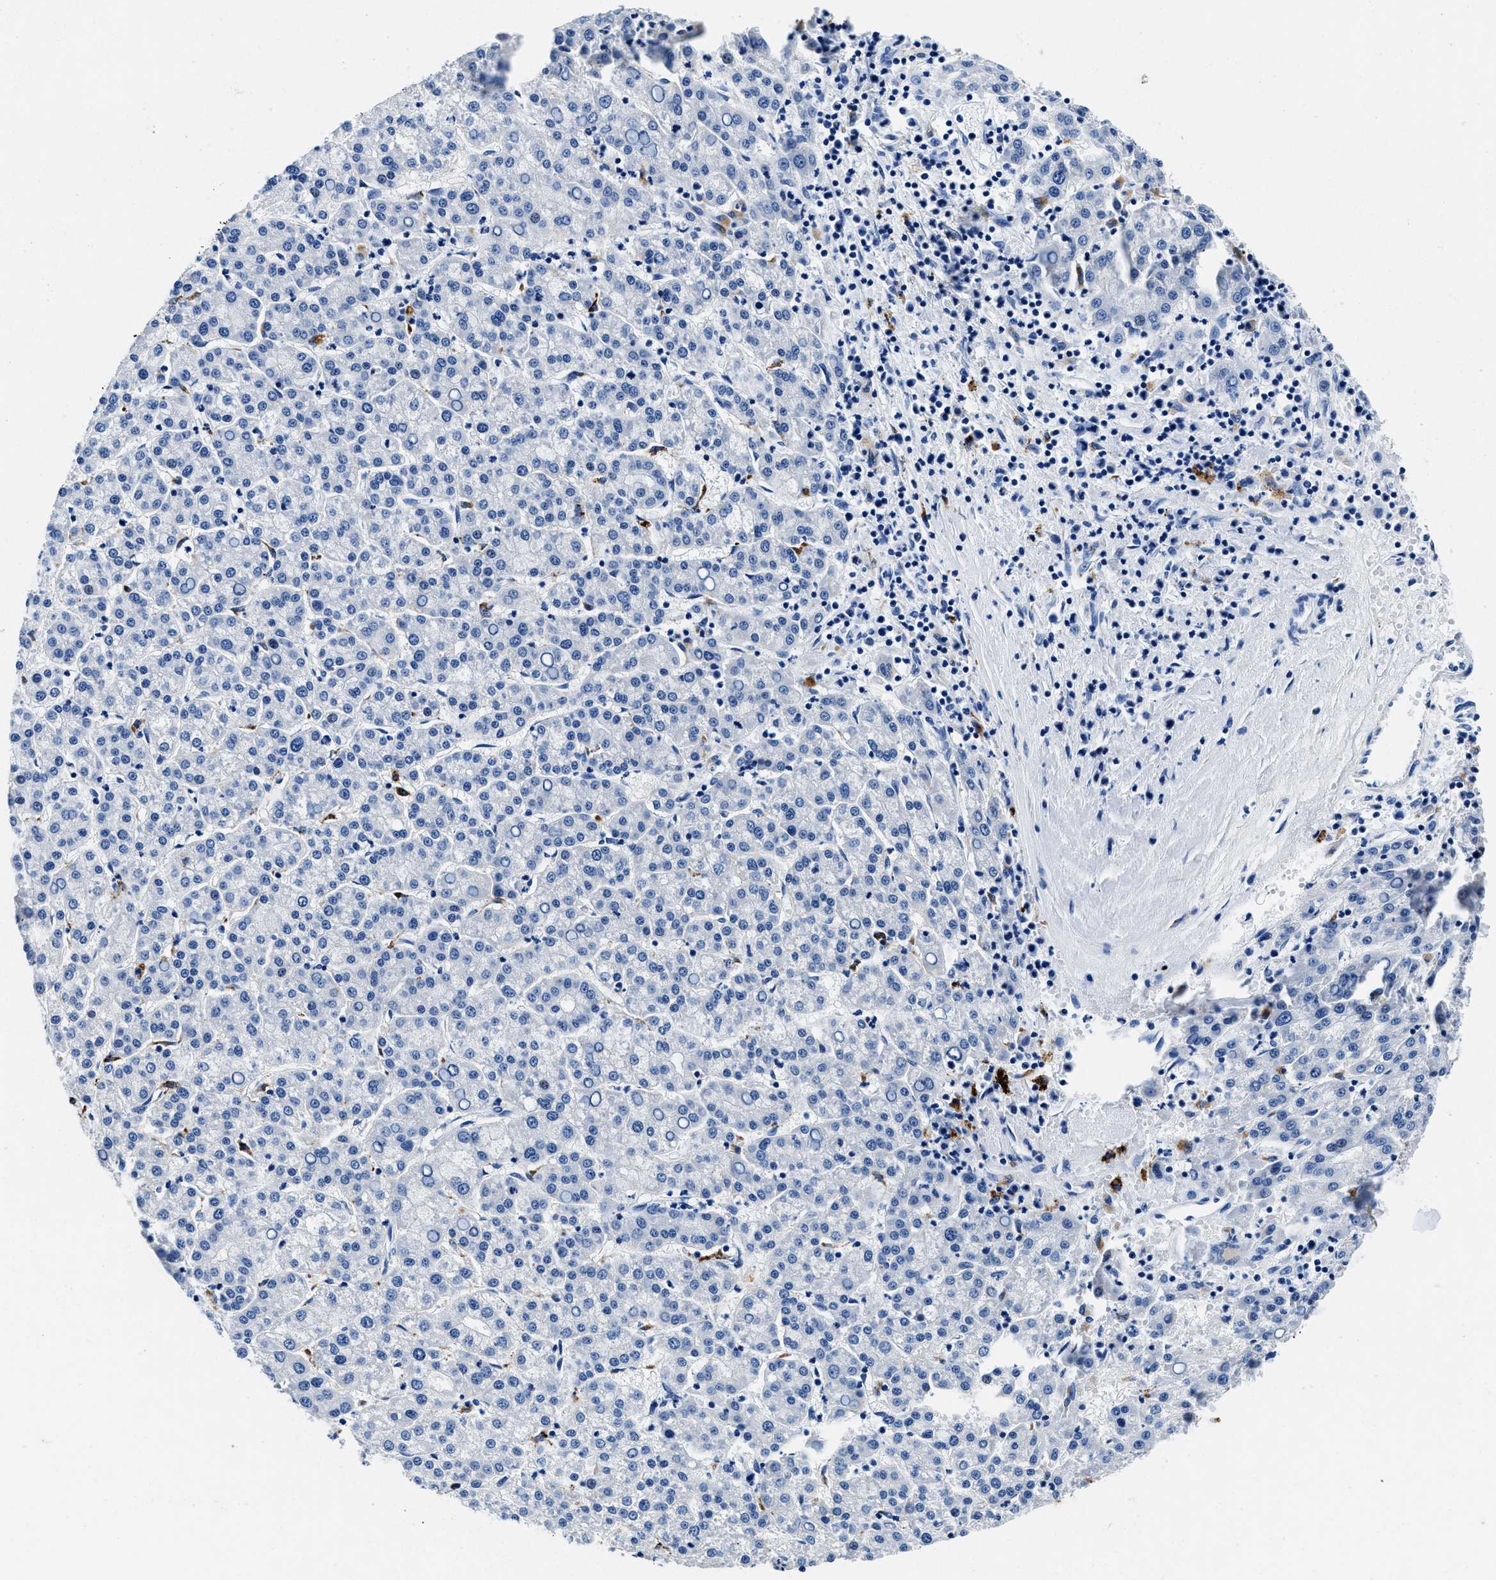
{"staining": {"intensity": "negative", "quantity": "none", "location": "none"}, "tissue": "liver cancer", "cell_type": "Tumor cells", "image_type": "cancer", "snomed": [{"axis": "morphology", "description": "Carcinoma, Hepatocellular, NOS"}, {"axis": "topography", "description": "Liver"}], "caption": "Protein analysis of liver cancer exhibits no significant positivity in tumor cells. Nuclei are stained in blue.", "gene": "OR14K1", "patient": {"sex": "female", "age": 58}}